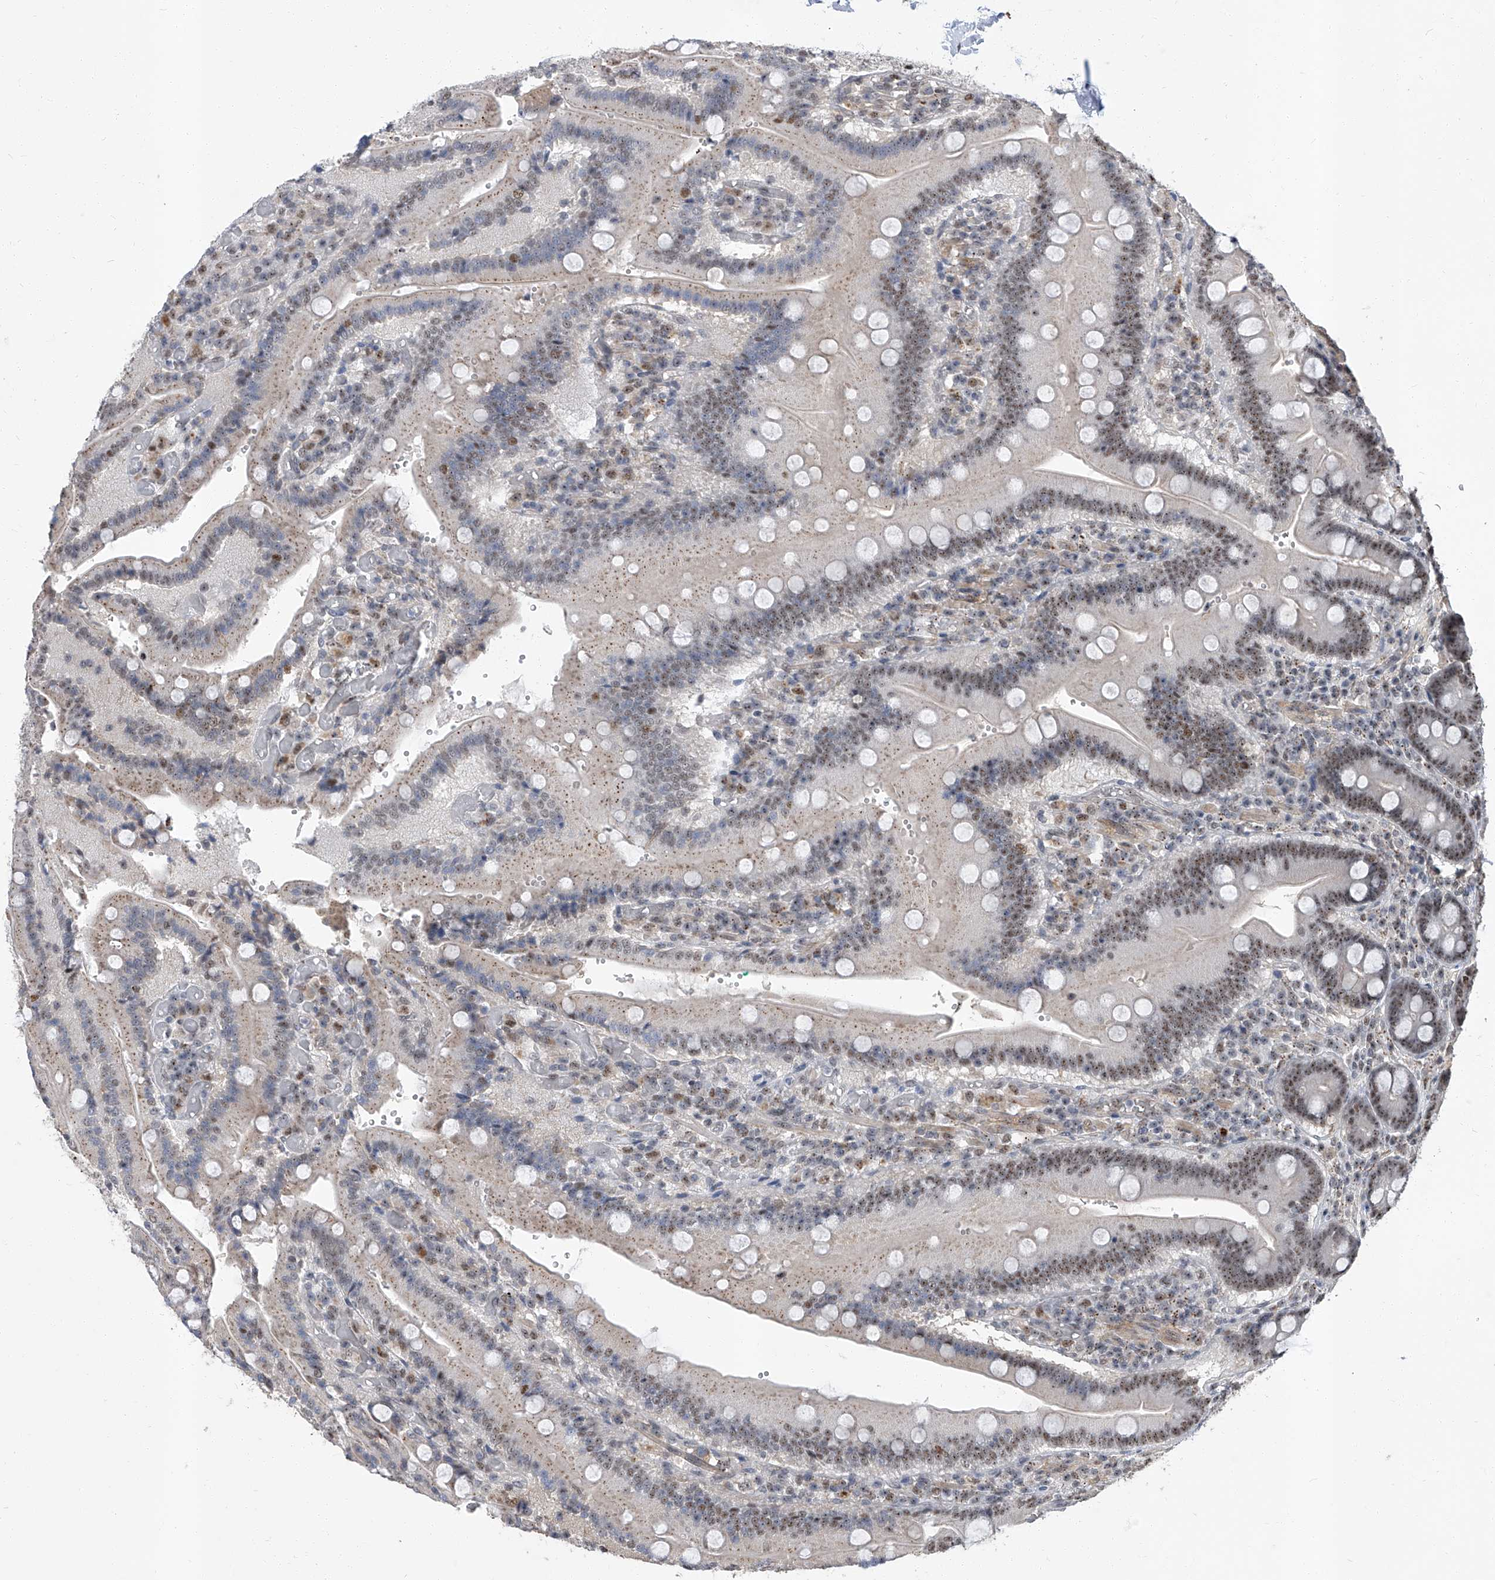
{"staining": {"intensity": "moderate", "quantity": ">75%", "location": "nuclear"}, "tissue": "duodenum", "cell_type": "Glandular cells", "image_type": "normal", "snomed": [{"axis": "morphology", "description": "Normal tissue, NOS"}, {"axis": "topography", "description": "Duodenum"}], "caption": "Immunohistochemistry (IHC) histopathology image of normal duodenum: duodenum stained using immunohistochemistry exhibits medium levels of moderate protein expression localized specifically in the nuclear of glandular cells, appearing as a nuclear brown color.", "gene": "CMTR1", "patient": {"sex": "female", "age": 62}}